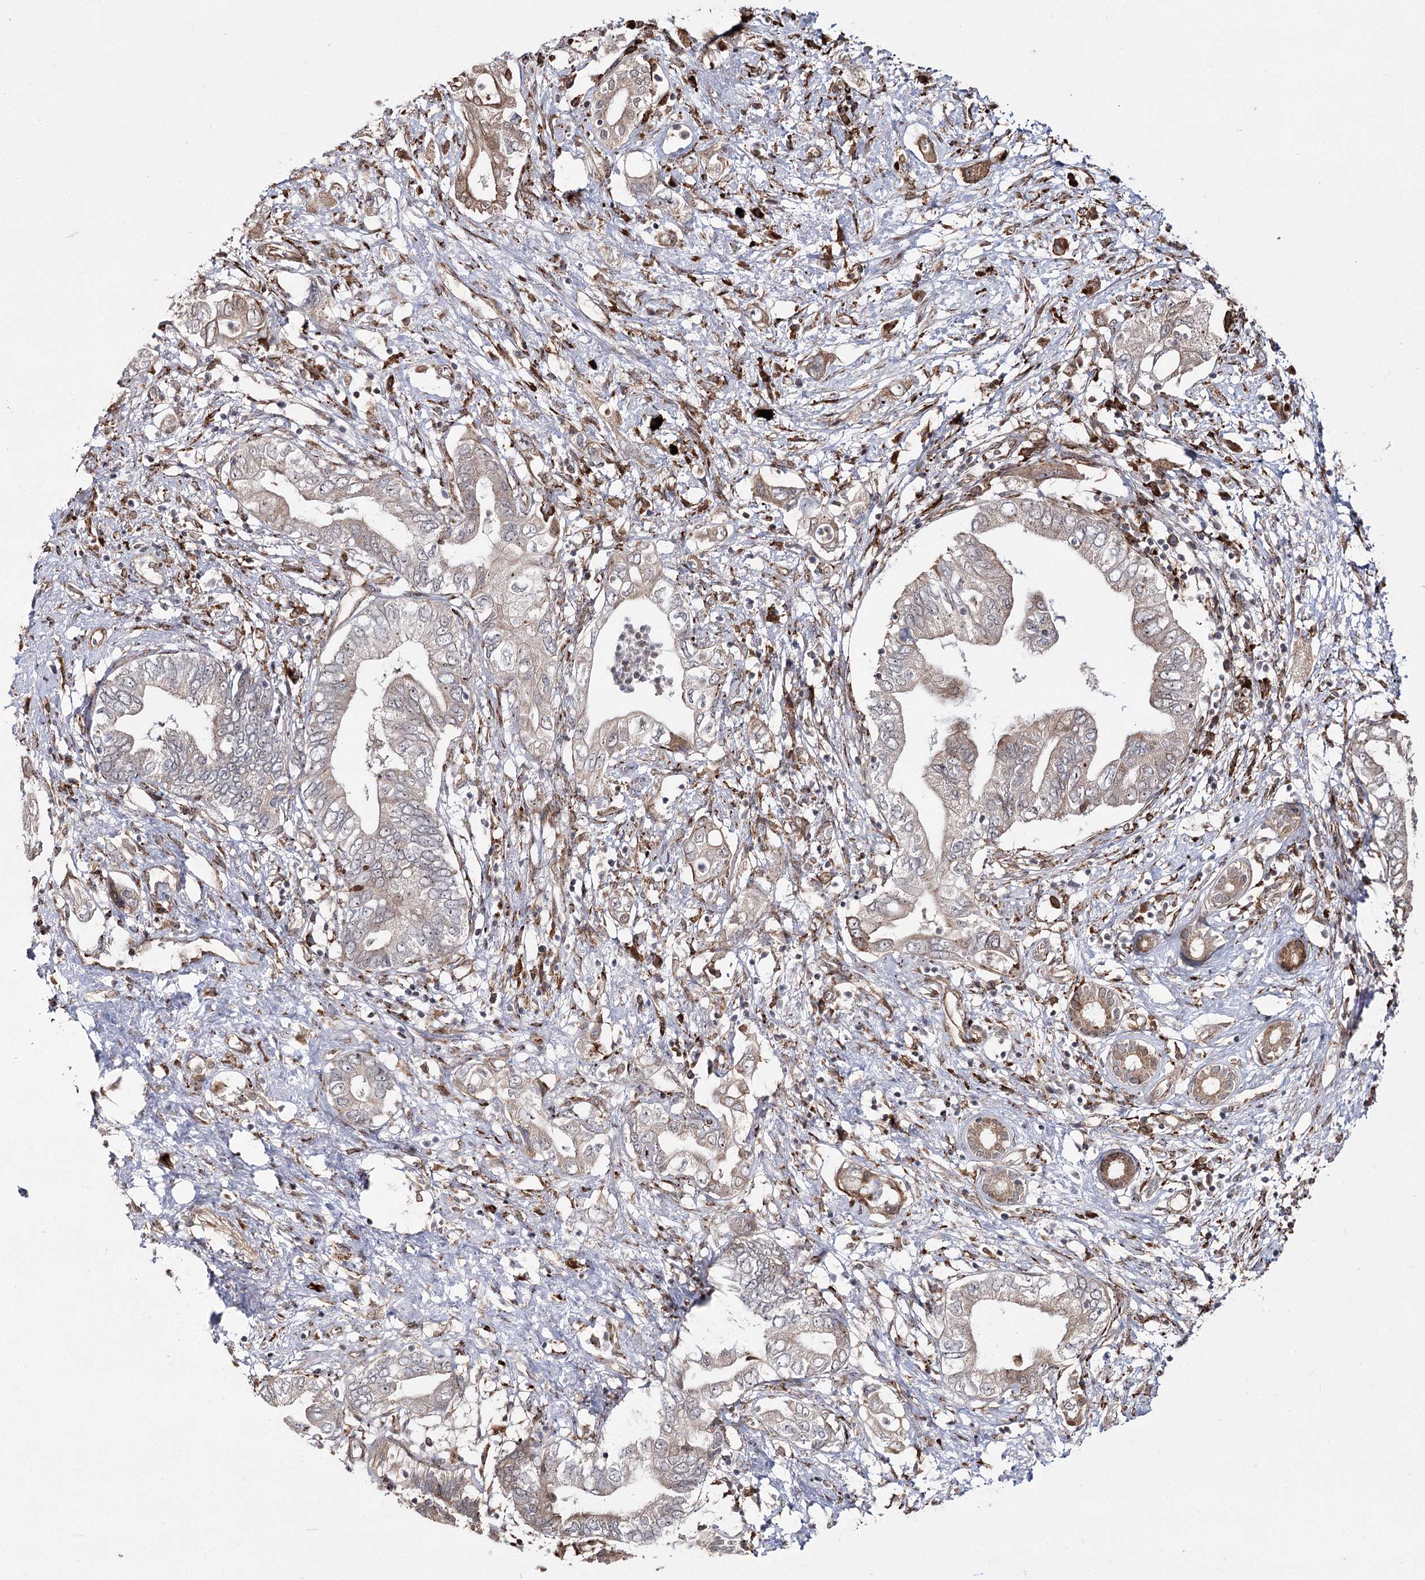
{"staining": {"intensity": "weak", "quantity": ">75%", "location": "cytoplasmic/membranous"}, "tissue": "pancreatic cancer", "cell_type": "Tumor cells", "image_type": "cancer", "snomed": [{"axis": "morphology", "description": "Adenocarcinoma, NOS"}, {"axis": "topography", "description": "Pancreas"}], "caption": "A brown stain highlights weak cytoplasmic/membranous positivity of a protein in pancreatic cancer tumor cells.", "gene": "FANCL", "patient": {"sex": "female", "age": 73}}